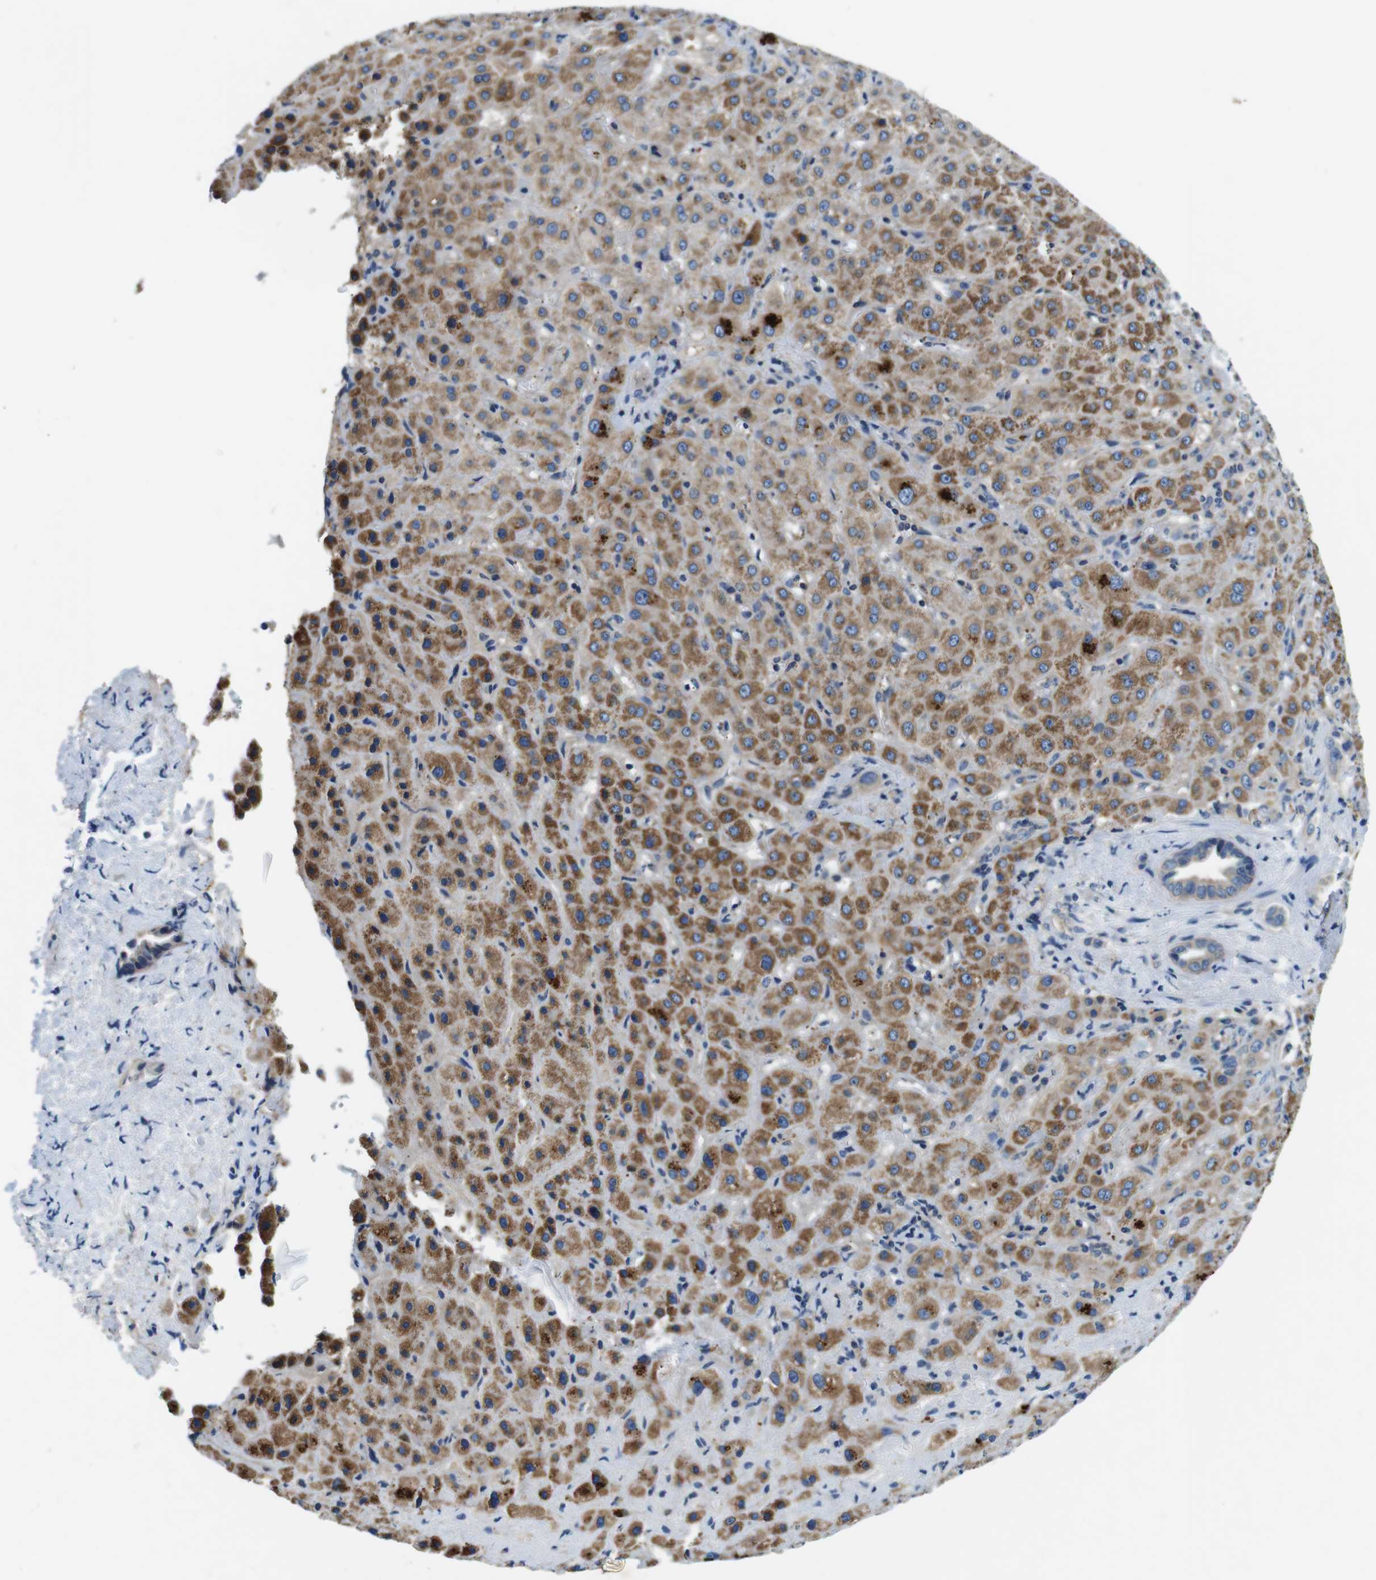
{"staining": {"intensity": "strong", "quantity": ">75%", "location": "cytoplasmic/membranous"}, "tissue": "liver cancer", "cell_type": "Tumor cells", "image_type": "cancer", "snomed": [{"axis": "morphology", "description": "Cholangiocarcinoma"}, {"axis": "topography", "description": "Liver"}], "caption": "An immunohistochemistry photomicrograph of neoplastic tissue is shown. Protein staining in brown labels strong cytoplasmic/membranous positivity in liver cholangiocarcinoma within tumor cells.", "gene": "DENND4C", "patient": {"sex": "female", "age": 65}}